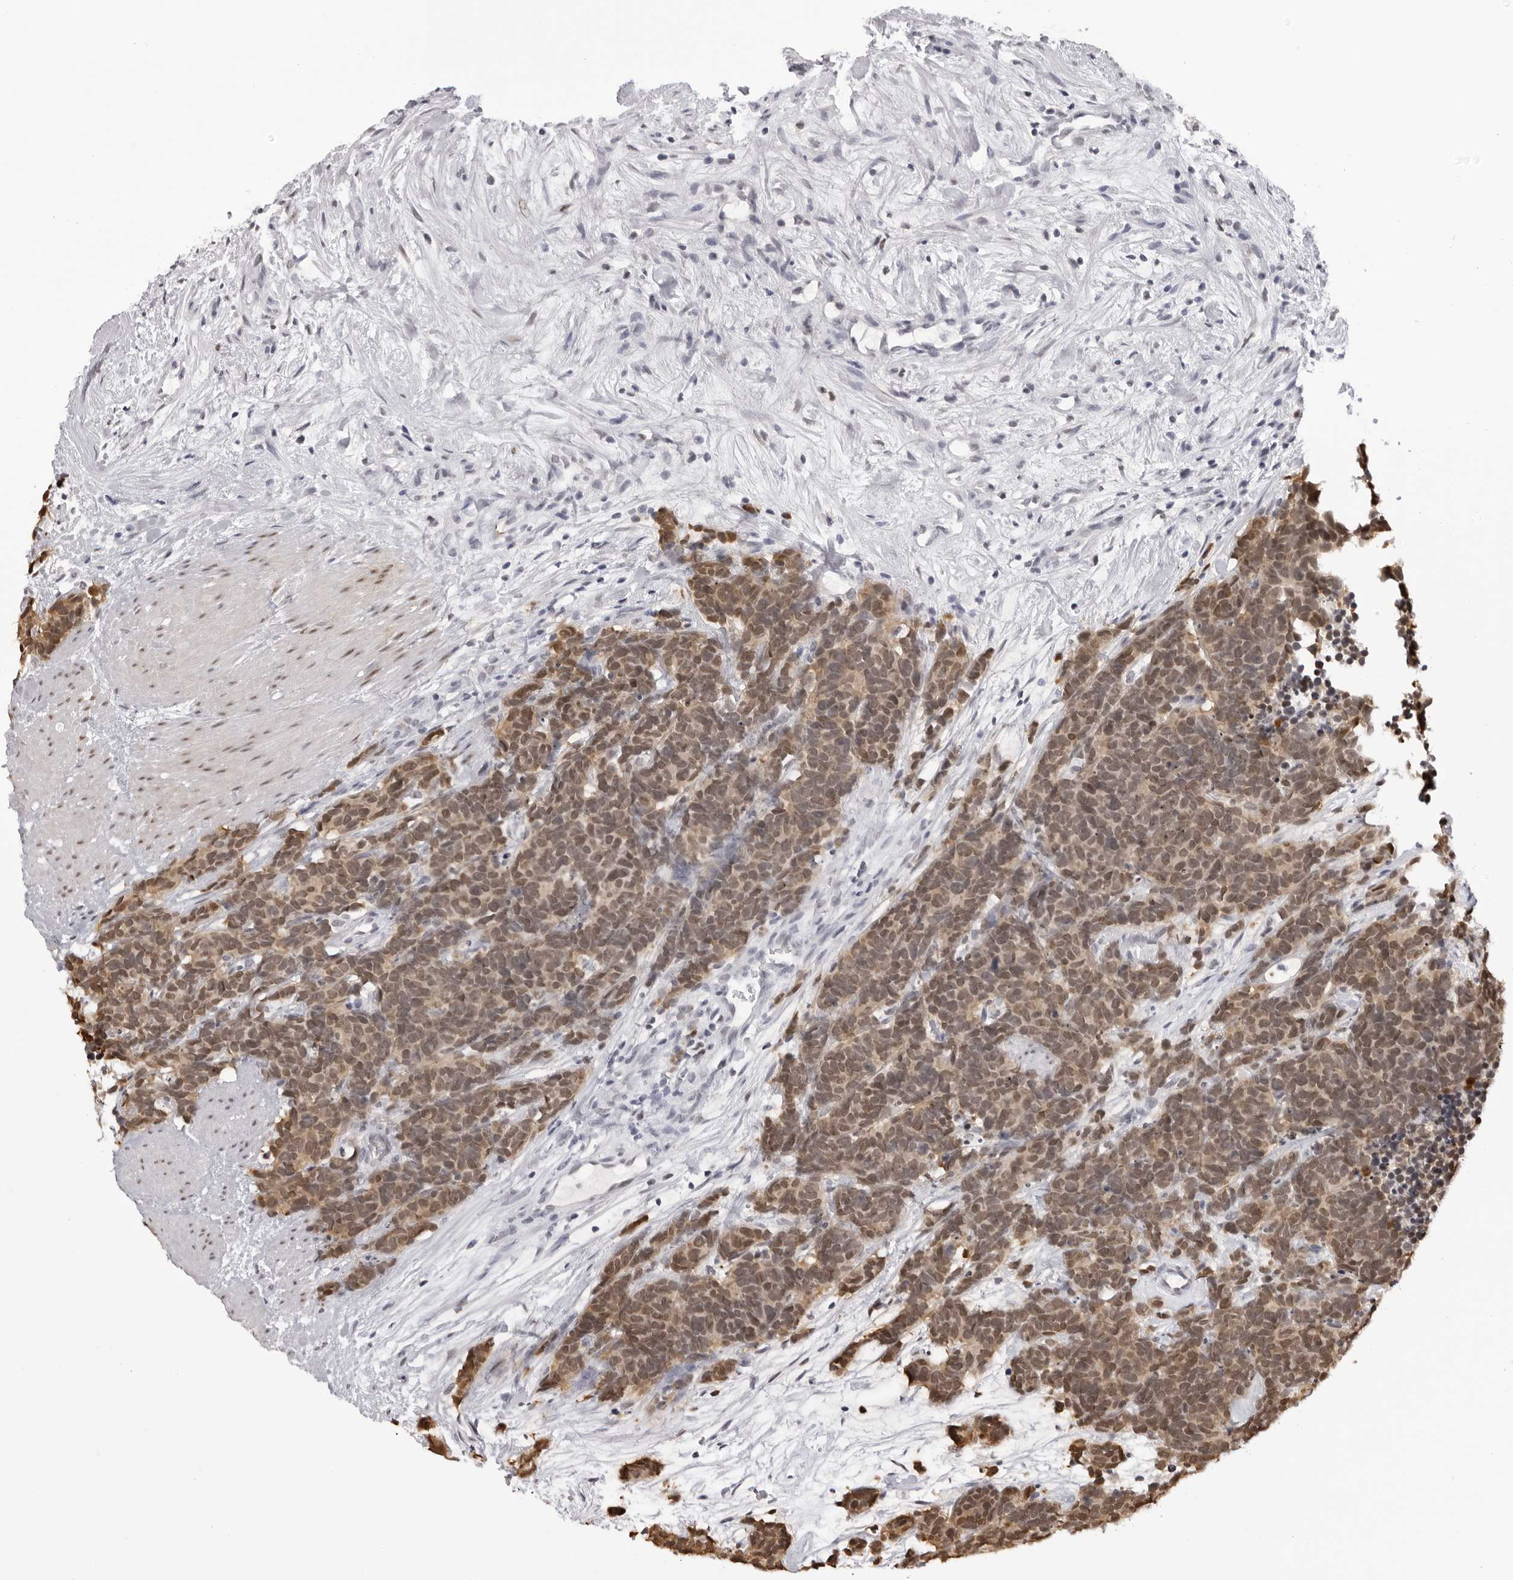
{"staining": {"intensity": "moderate", "quantity": ">75%", "location": "cytoplasmic/membranous,nuclear"}, "tissue": "carcinoid", "cell_type": "Tumor cells", "image_type": "cancer", "snomed": [{"axis": "morphology", "description": "Carcinoma, NOS"}, {"axis": "morphology", "description": "Carcinoid, malignant, NOS"}, {"axis": "topography", "description": "Urinary bladder"}], "caption": "DAB (3,3'-diaminobenzidine) immunohistochemical staining of human carcinoid reveals moderate cytoplasmic/membranous and nuclear protein expression in about >75% of tumor cells.", "gene": "HSPA4", "patient": {"sex": "male", "age": 57}}